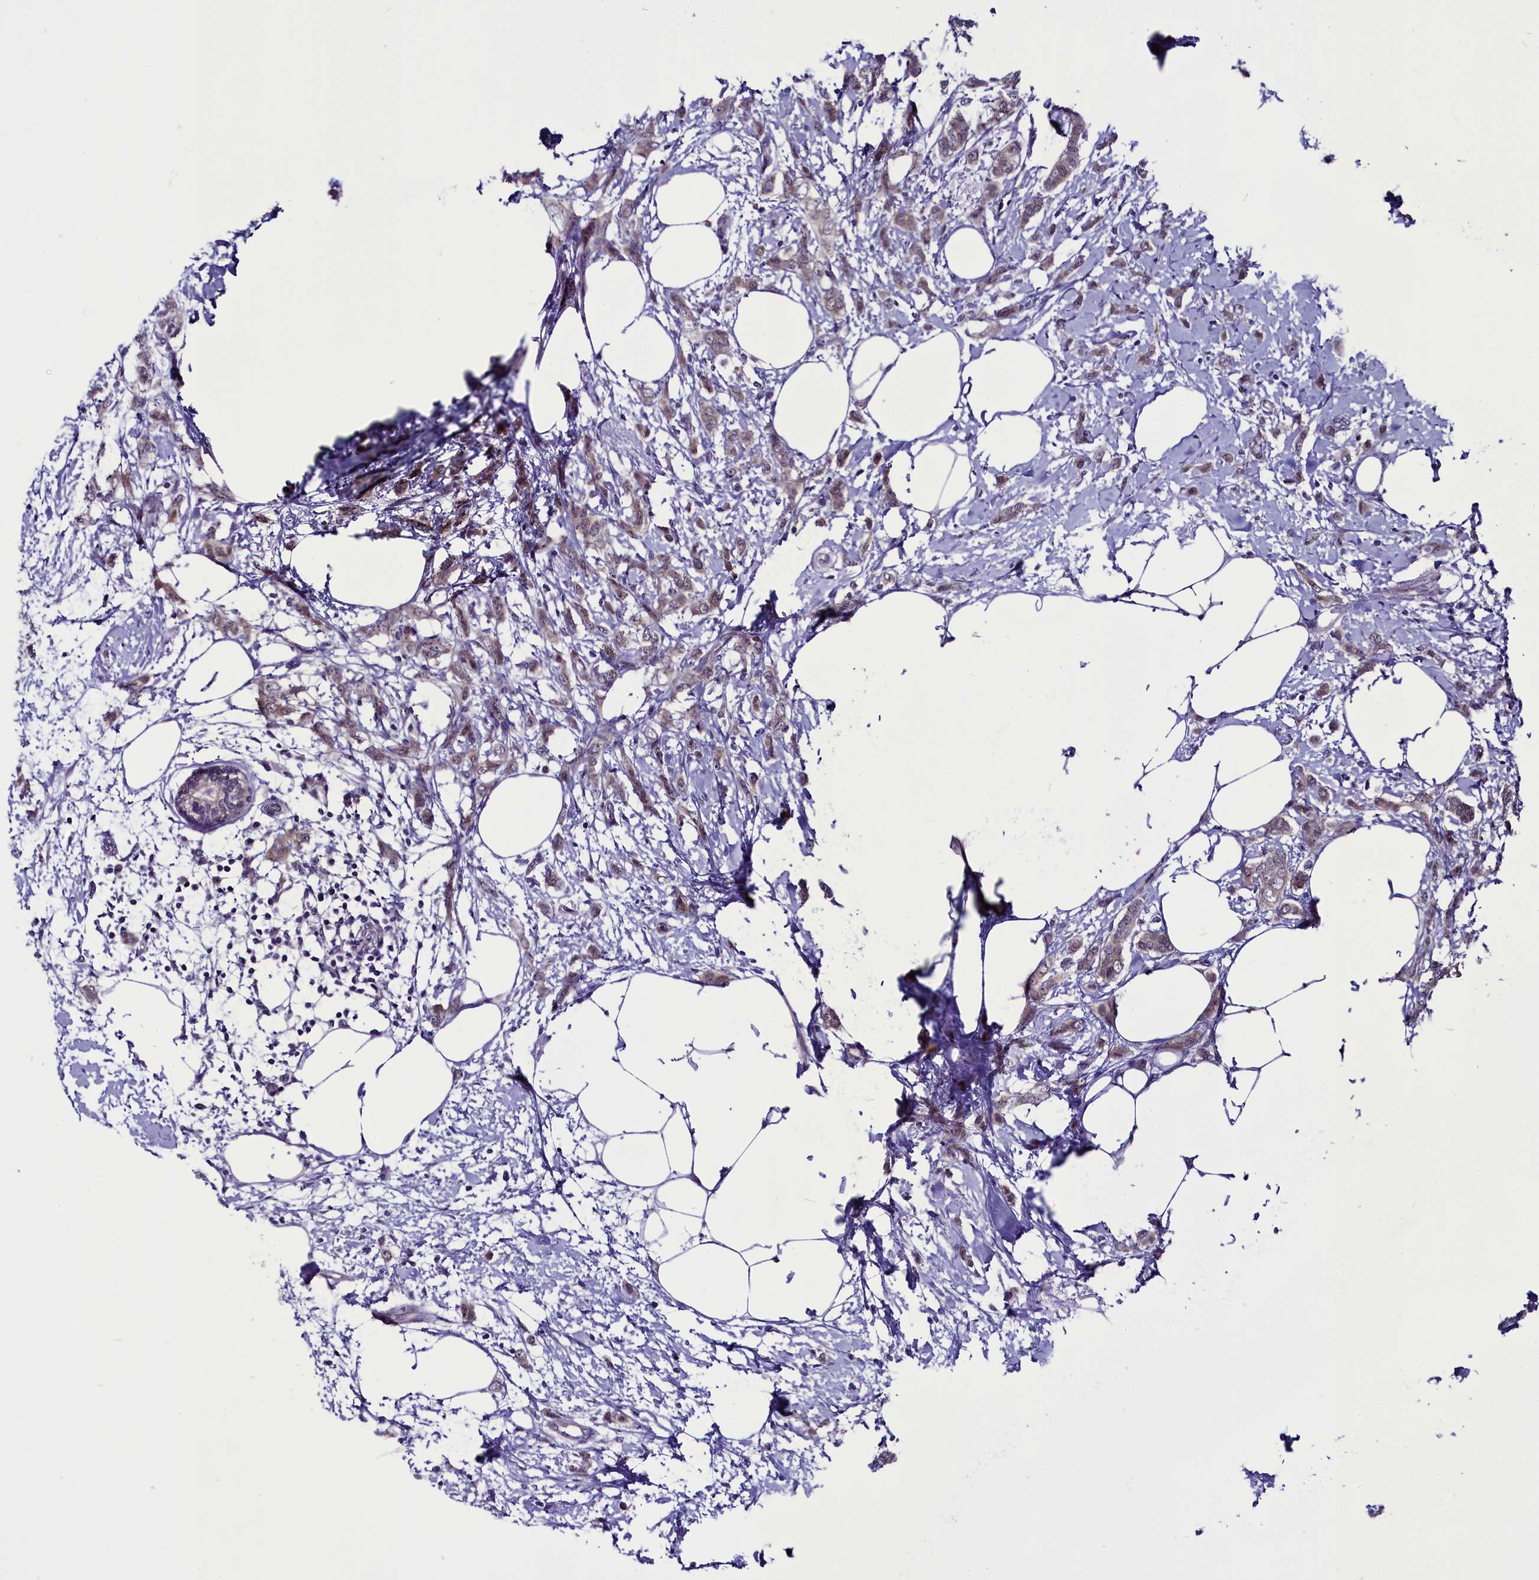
{"staining": {"intensity": "negative", "quantity": "none", "location": "none"}, "tissue": "breast cancer", "cell_type": "Tumor cells", "image_type": "cancer", "snomed": [{"axis": "morphology", "description": "Duct carcinoma"}, {"axis": "topography", "description": "Breast"}], "caption": "Tumor cells show no significant protein staining in intraductal carcinoma (breast). (DAB (3,3'-diaminobenzidine) IHC, high magnification).", "gene": "CCDC106", "patient": {"sex": "female", "age": 72}}